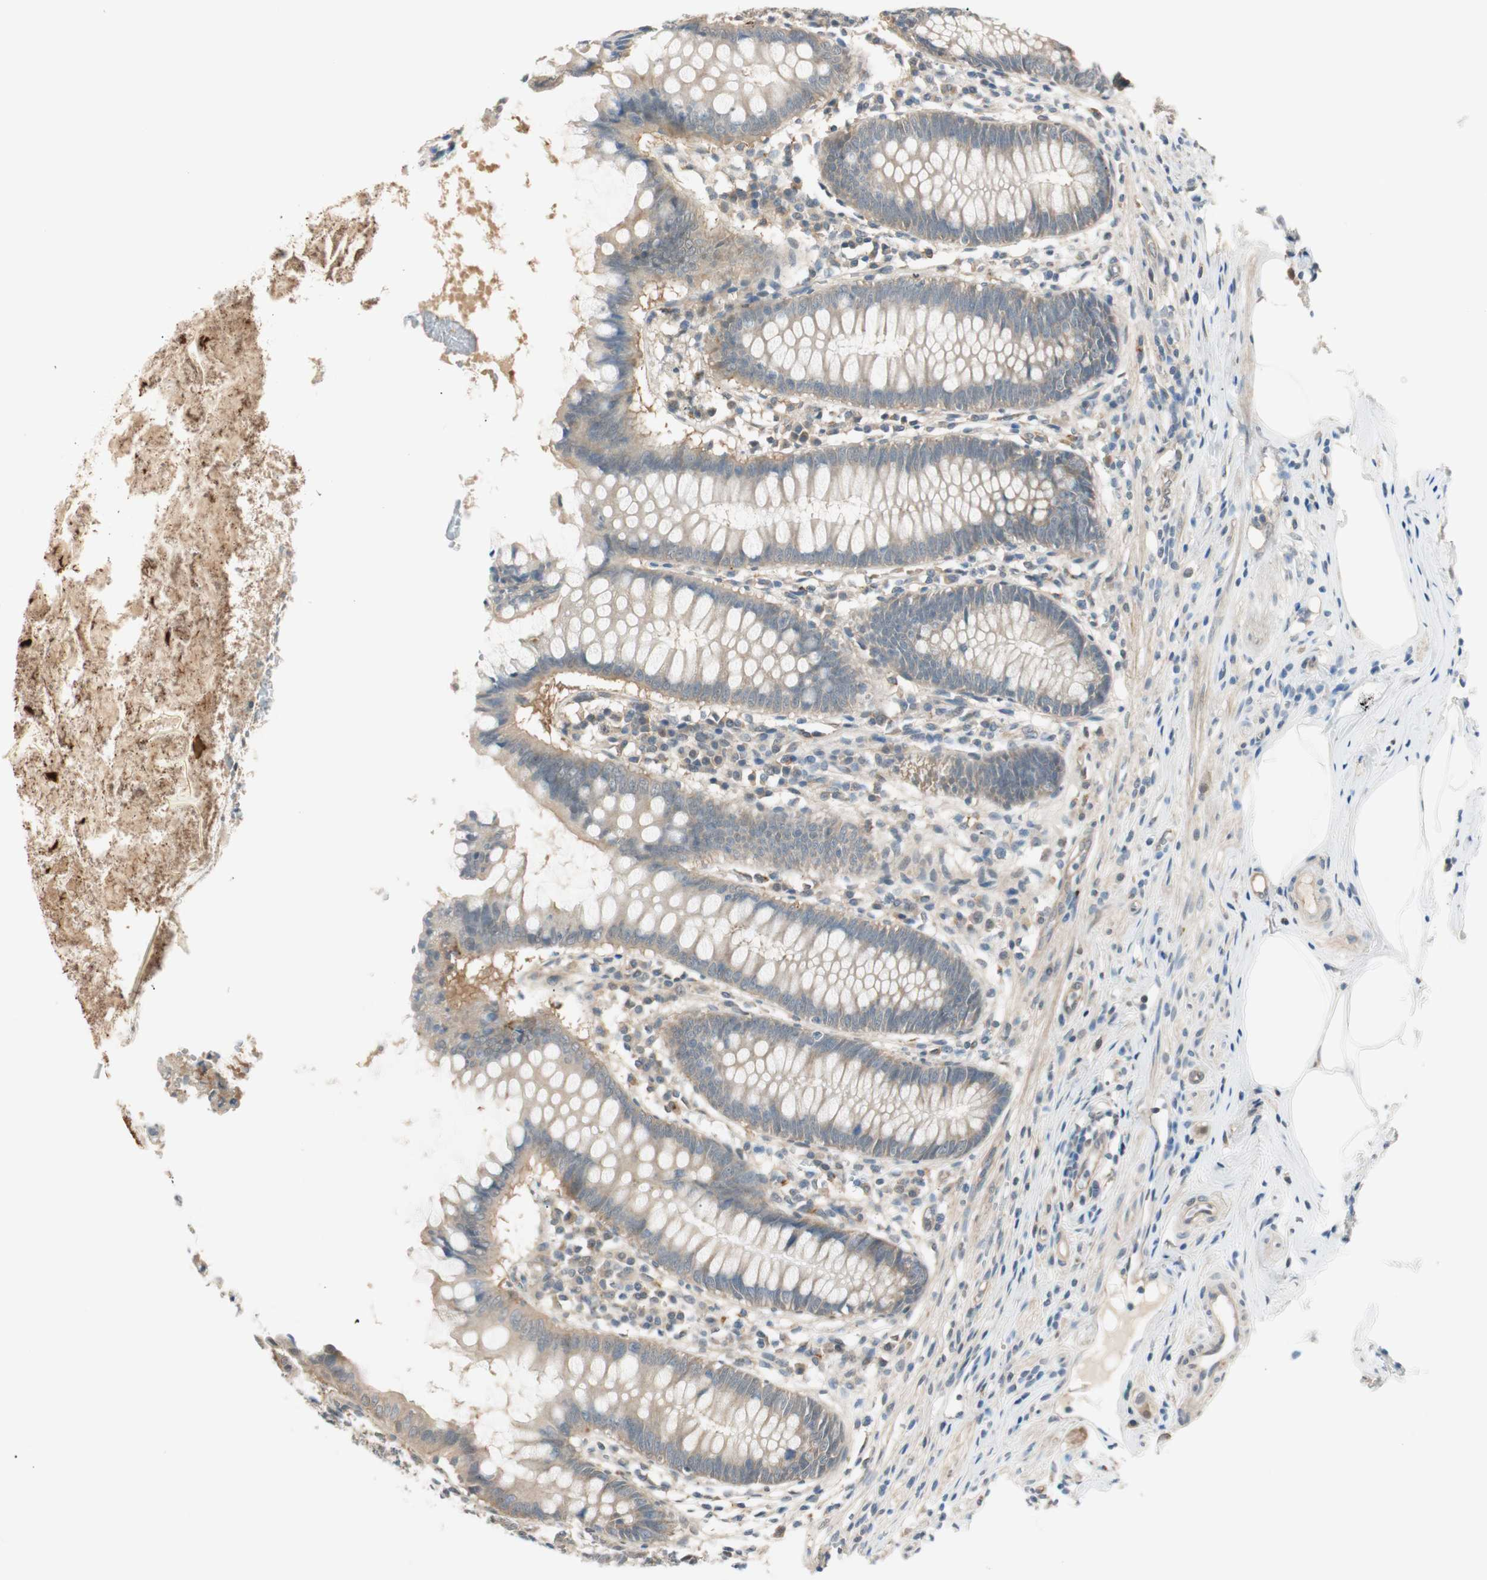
{"staining": {"intensity": "moderate", "quantity": ">75%", "location": "cytoplasmic/membranous"}, "tissue": "appendix", "cell_type": "Glandular cells", "image_type": "normal", "snomed": [{"axis": "morphology", "description": "Normal tissue, NOS"}, {"axis": "topography", "description": "Appendix"}], "caption": "Glandular cells show medium levels of moderate cytoplasmic/membranous staining in approximately >75% of cells in benign human appendix.", "gene": "PSMD8", "patient": {"sex": "female", "age": 50}}